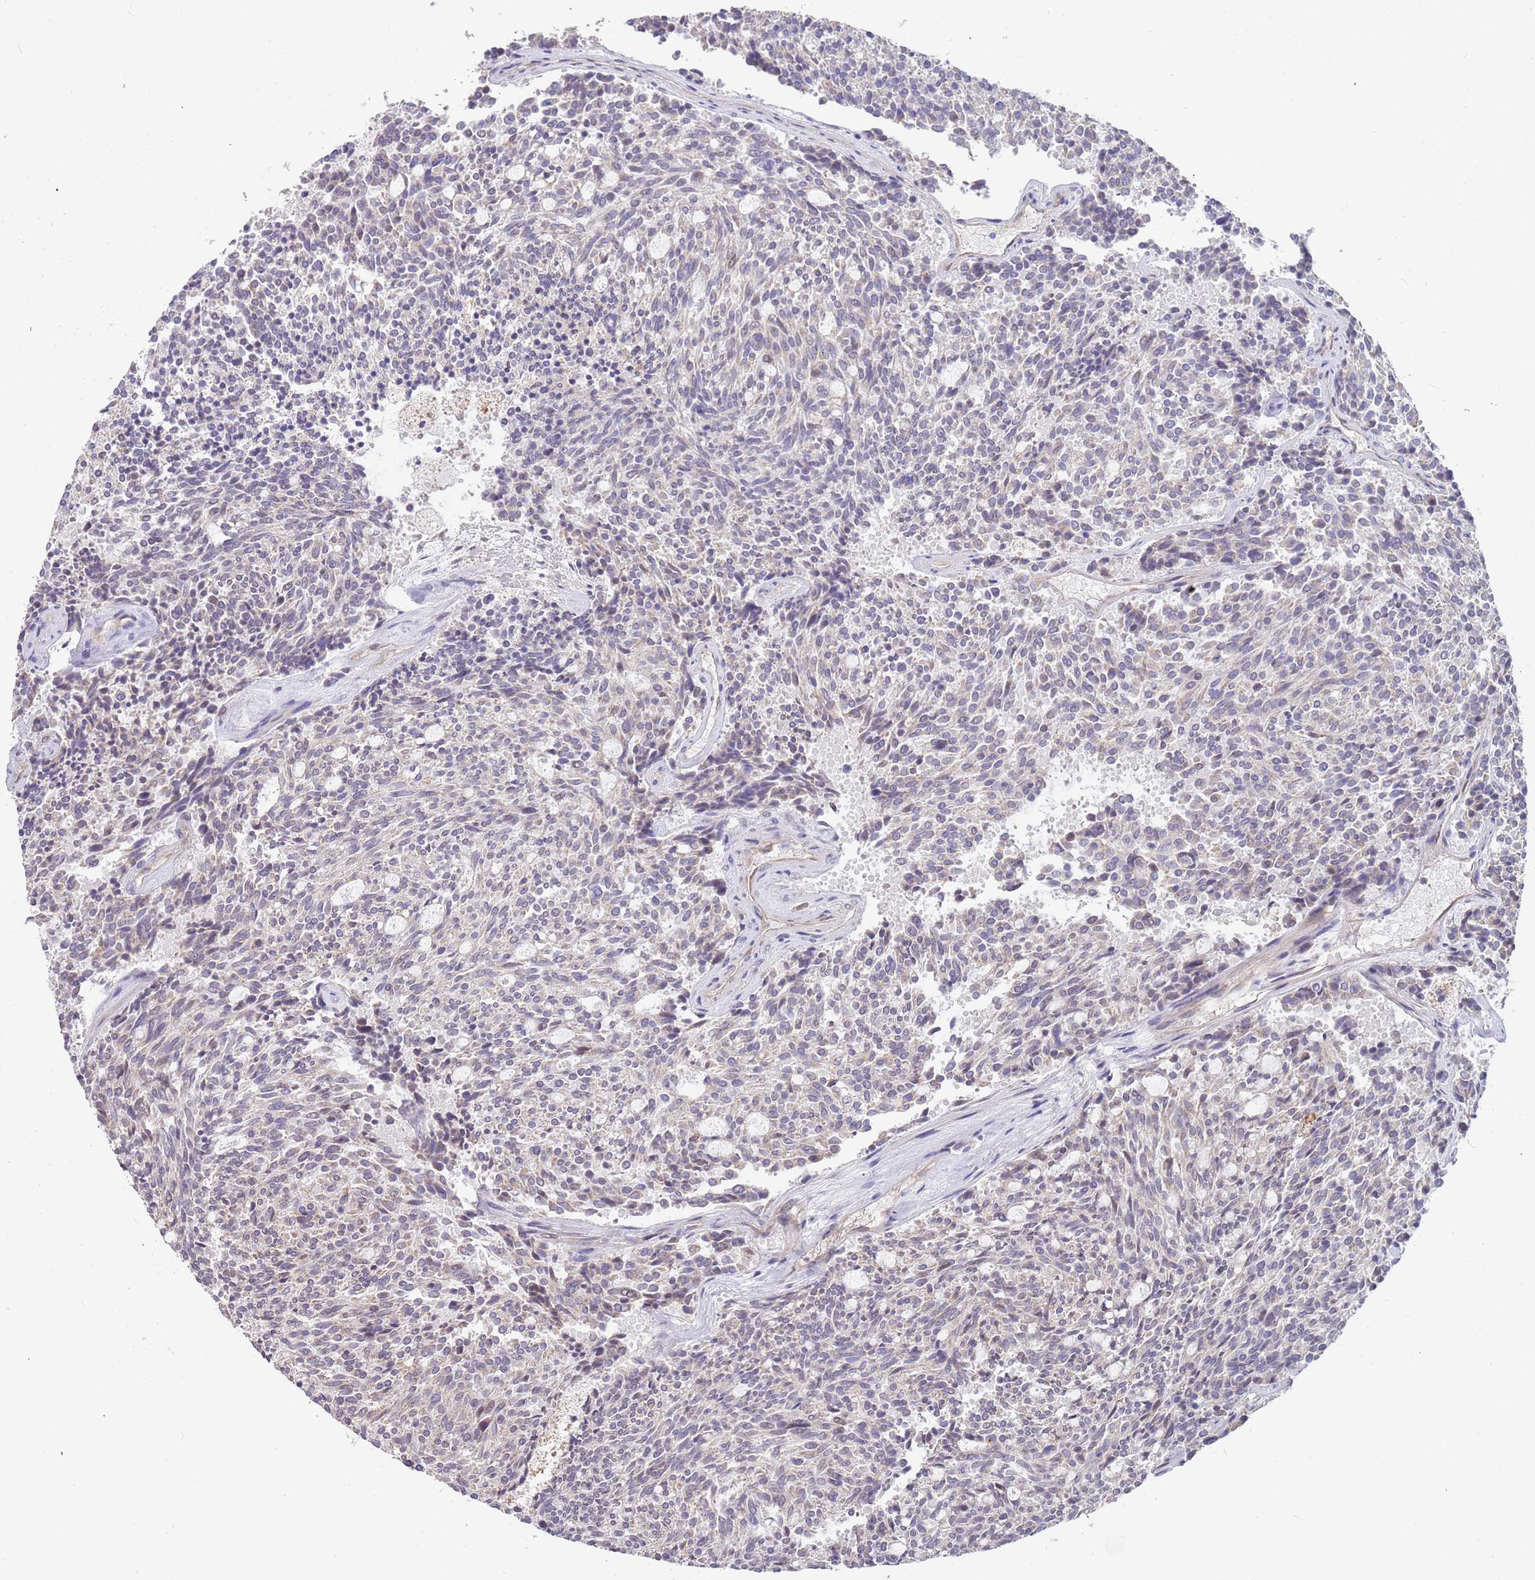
{"staining": {"intensity": "weak", "quantity": "<25%", "location": "cytoplasmic/membranous"}, "tissue": "carcinoid", "cell_type": "Tumor cells", "image_type": "cancer", "snomed": [{"axis": "morphology", "description": "Carcinoid, malignant, NOS"}, {"axis": "topography", "description": "Pancreas"}], "caption": "Photomicrograph shows no protein staining in tumor cells of carcinoid tissue. (Brightfield microscopy of DAB (3,3'-diaminobenzidine) IHC at high magnification).", "gene": "TMEM64", "patient": {"sex": "female", "age": 54}}